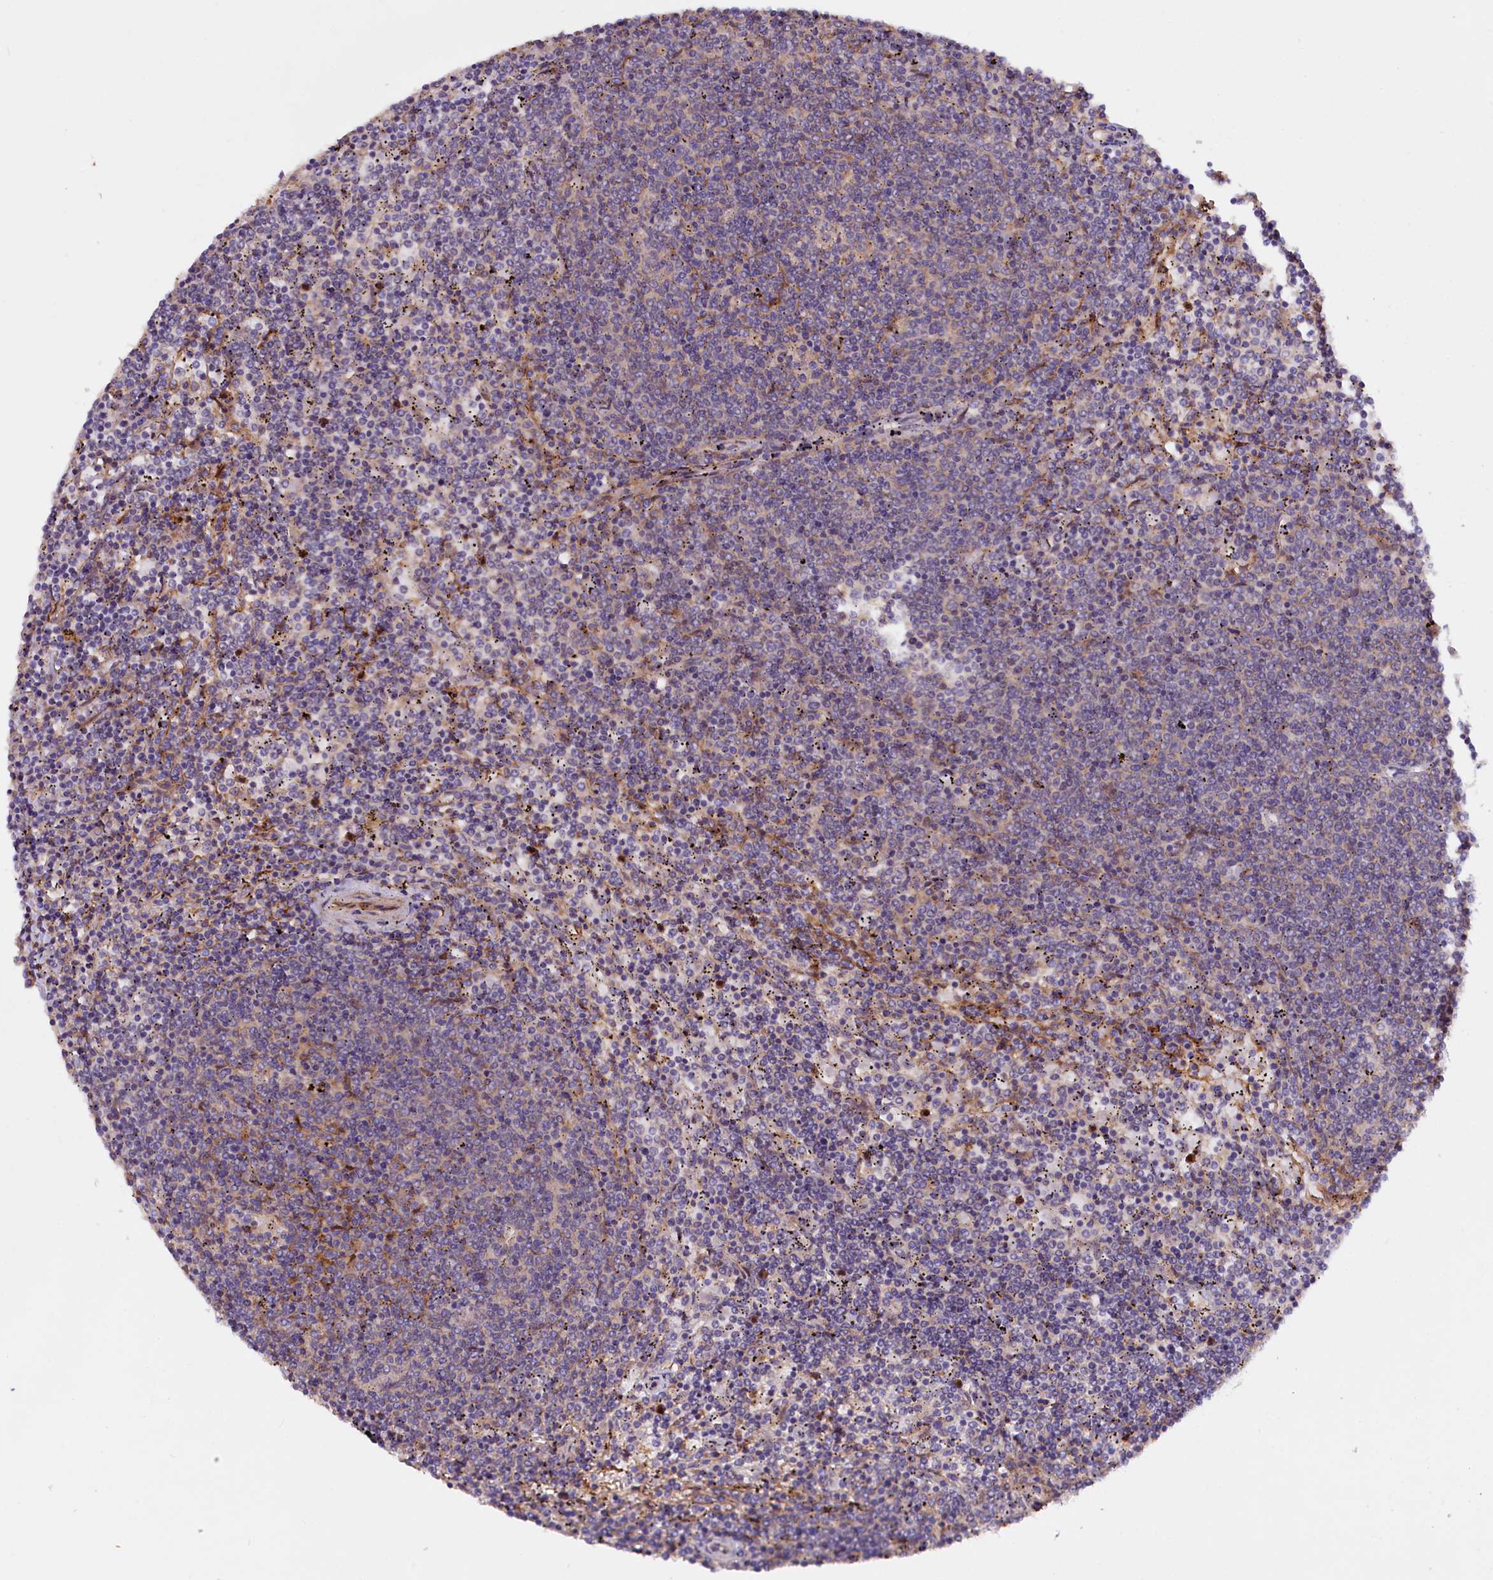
{"staining": {"intensity": "negative", "quantity": "none", "location": "none"}, "tissue": "lymphoma", "cell_type": "Tumor cells", "image_type": "cancer", "snomed": [{"axis": "morphology", "description": "Malignant lymphoma, non-Hodgkin's type, Low grade"}, {"axis": "topography", "description": "Spleen"}], "caption": "This is an IHC histopathology image of human low-grade malignant lymphoma, non-Hodgkin's type. There is no positivity in tumor cells.", "gene": "ETFBKMT", "patient": {"sex": "female", "age": 50}}